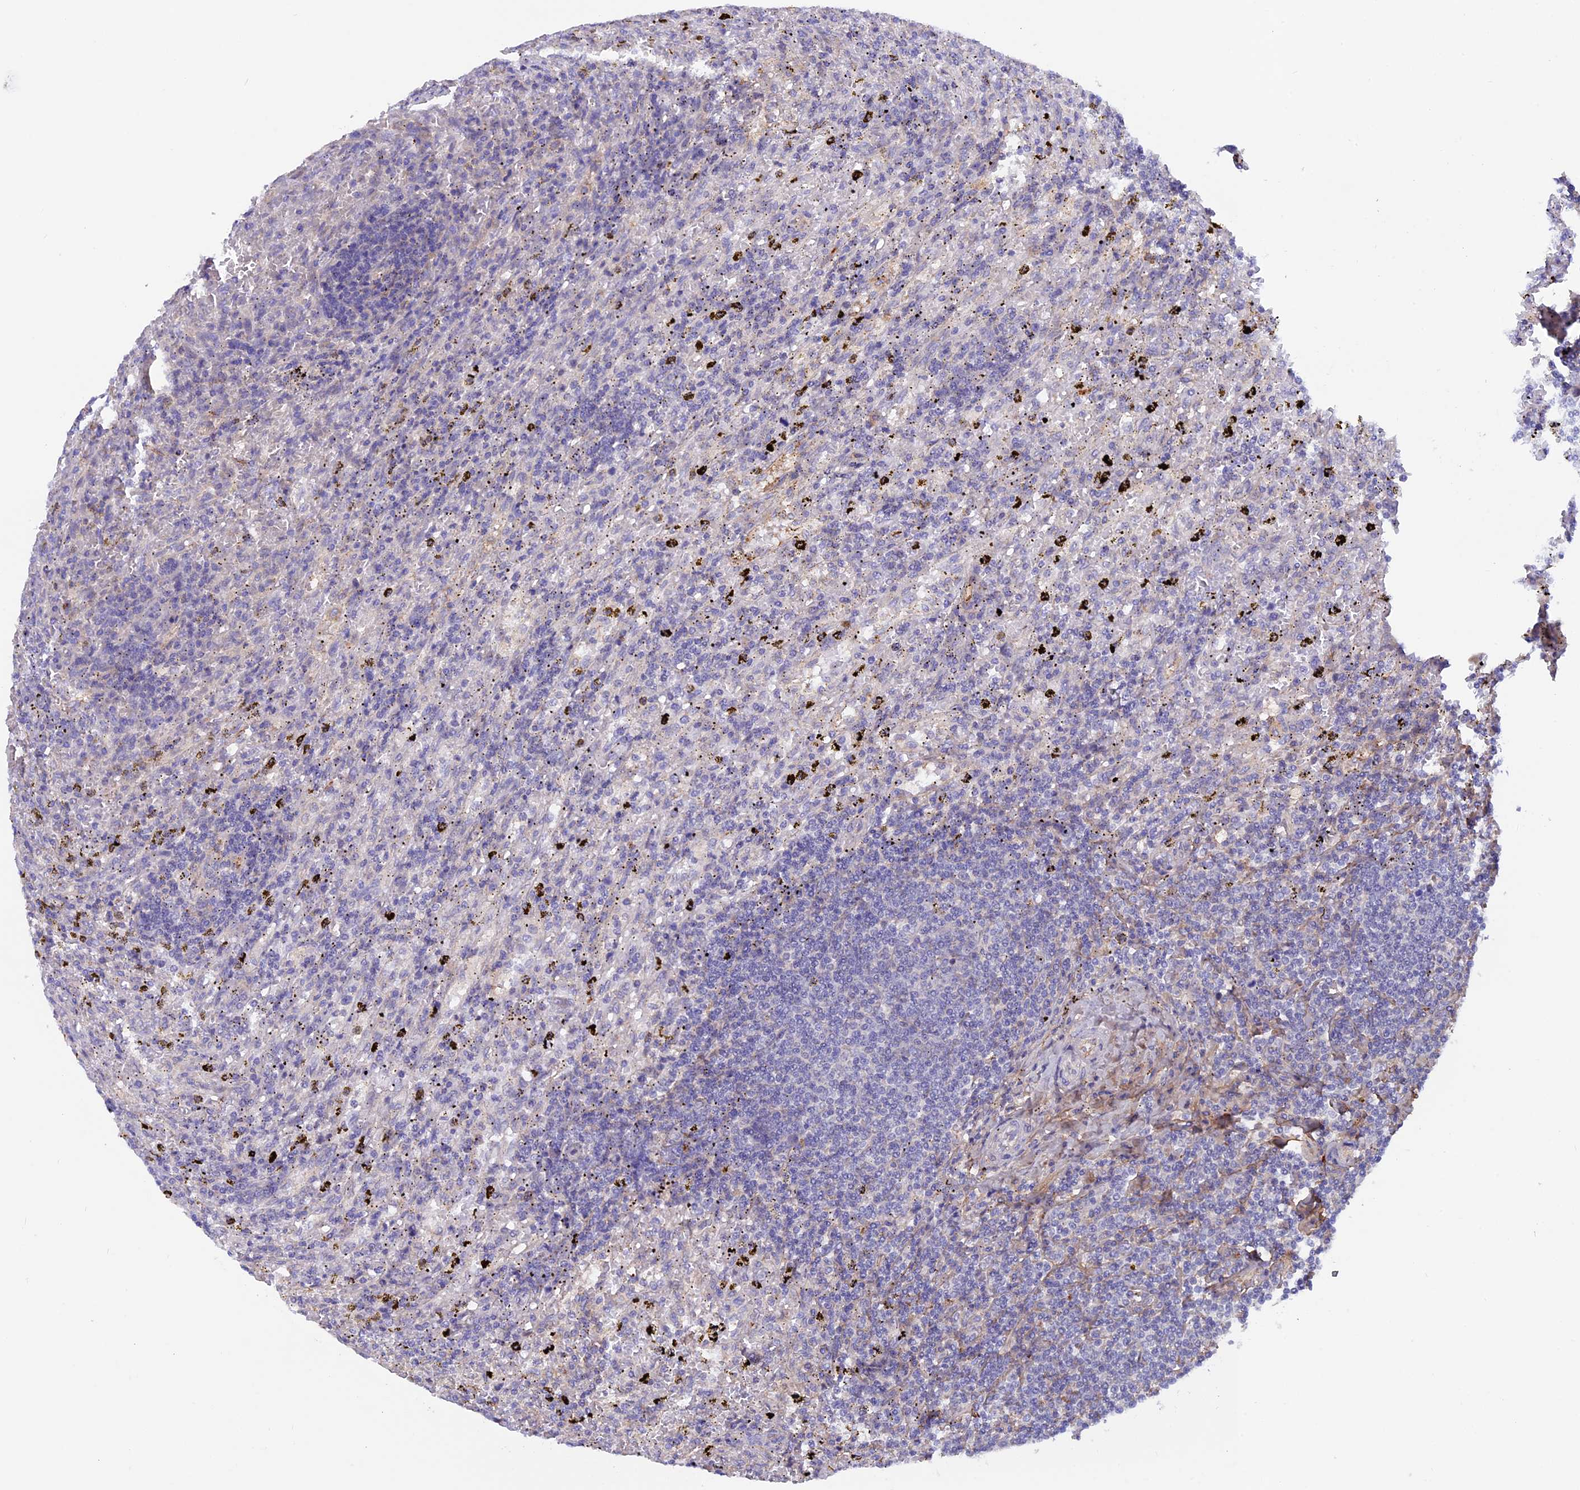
{"staining": {"intensity": "negative", "quantity": "none", "location": "none"}, "tissue": "lymphoma", "cell_type": "Tumor cells", "image_type": "cancer", "snomed": [{"axis": "morphology", "description": "Malignant lymphoma, non-Hodgkin's type, Low grade"}, {"axis": "topography", "description": "Spleen"}], "caption": "An image of lymphoma stained for a protein exhibits no brown staining in tumor cells.", "gene": "COL4A3", "patient": {"sex": "male", "age": 76}}